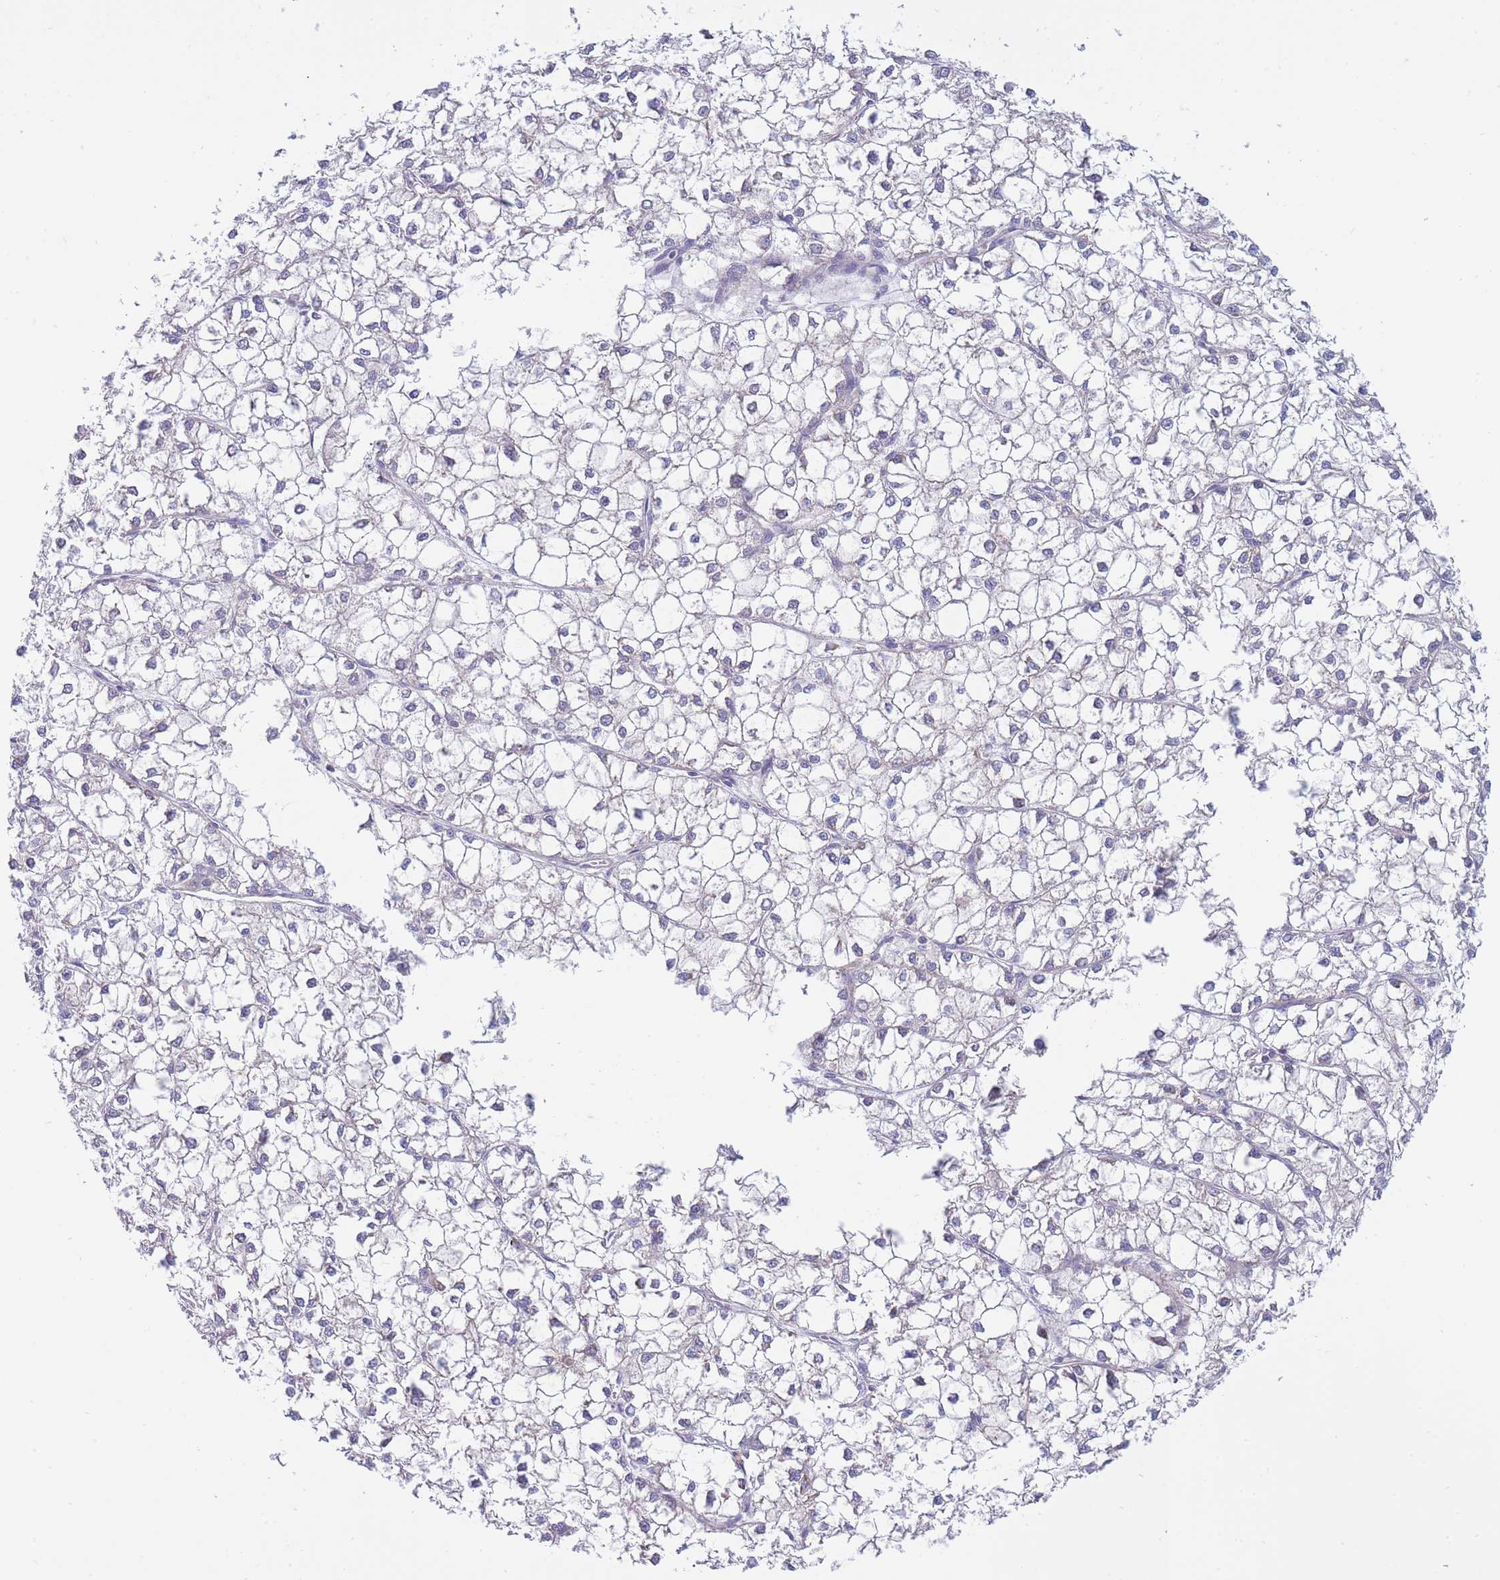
{"staining": {"intensity": "negative", "quantity": "none", "location": "none"}, "tissue": "liver cancer", "cell_type": "Tumor cells", "image_type": "cancer", "snomed": [{"axis": "morphology", "description": "Carcinoma, Hepatocellular, NOS"}, {"axis": "topography", "description": "Liver"}], "caption": "Liver cancer was stained to show a protein in brown. There is no significant expression in tumor cells. (DAB (3,3'-diaminobenzidine) immunohistochemistry (IHC), high magnification).", "gene": "SH2B2", "patient": {"sex": "female", "age": 43}}